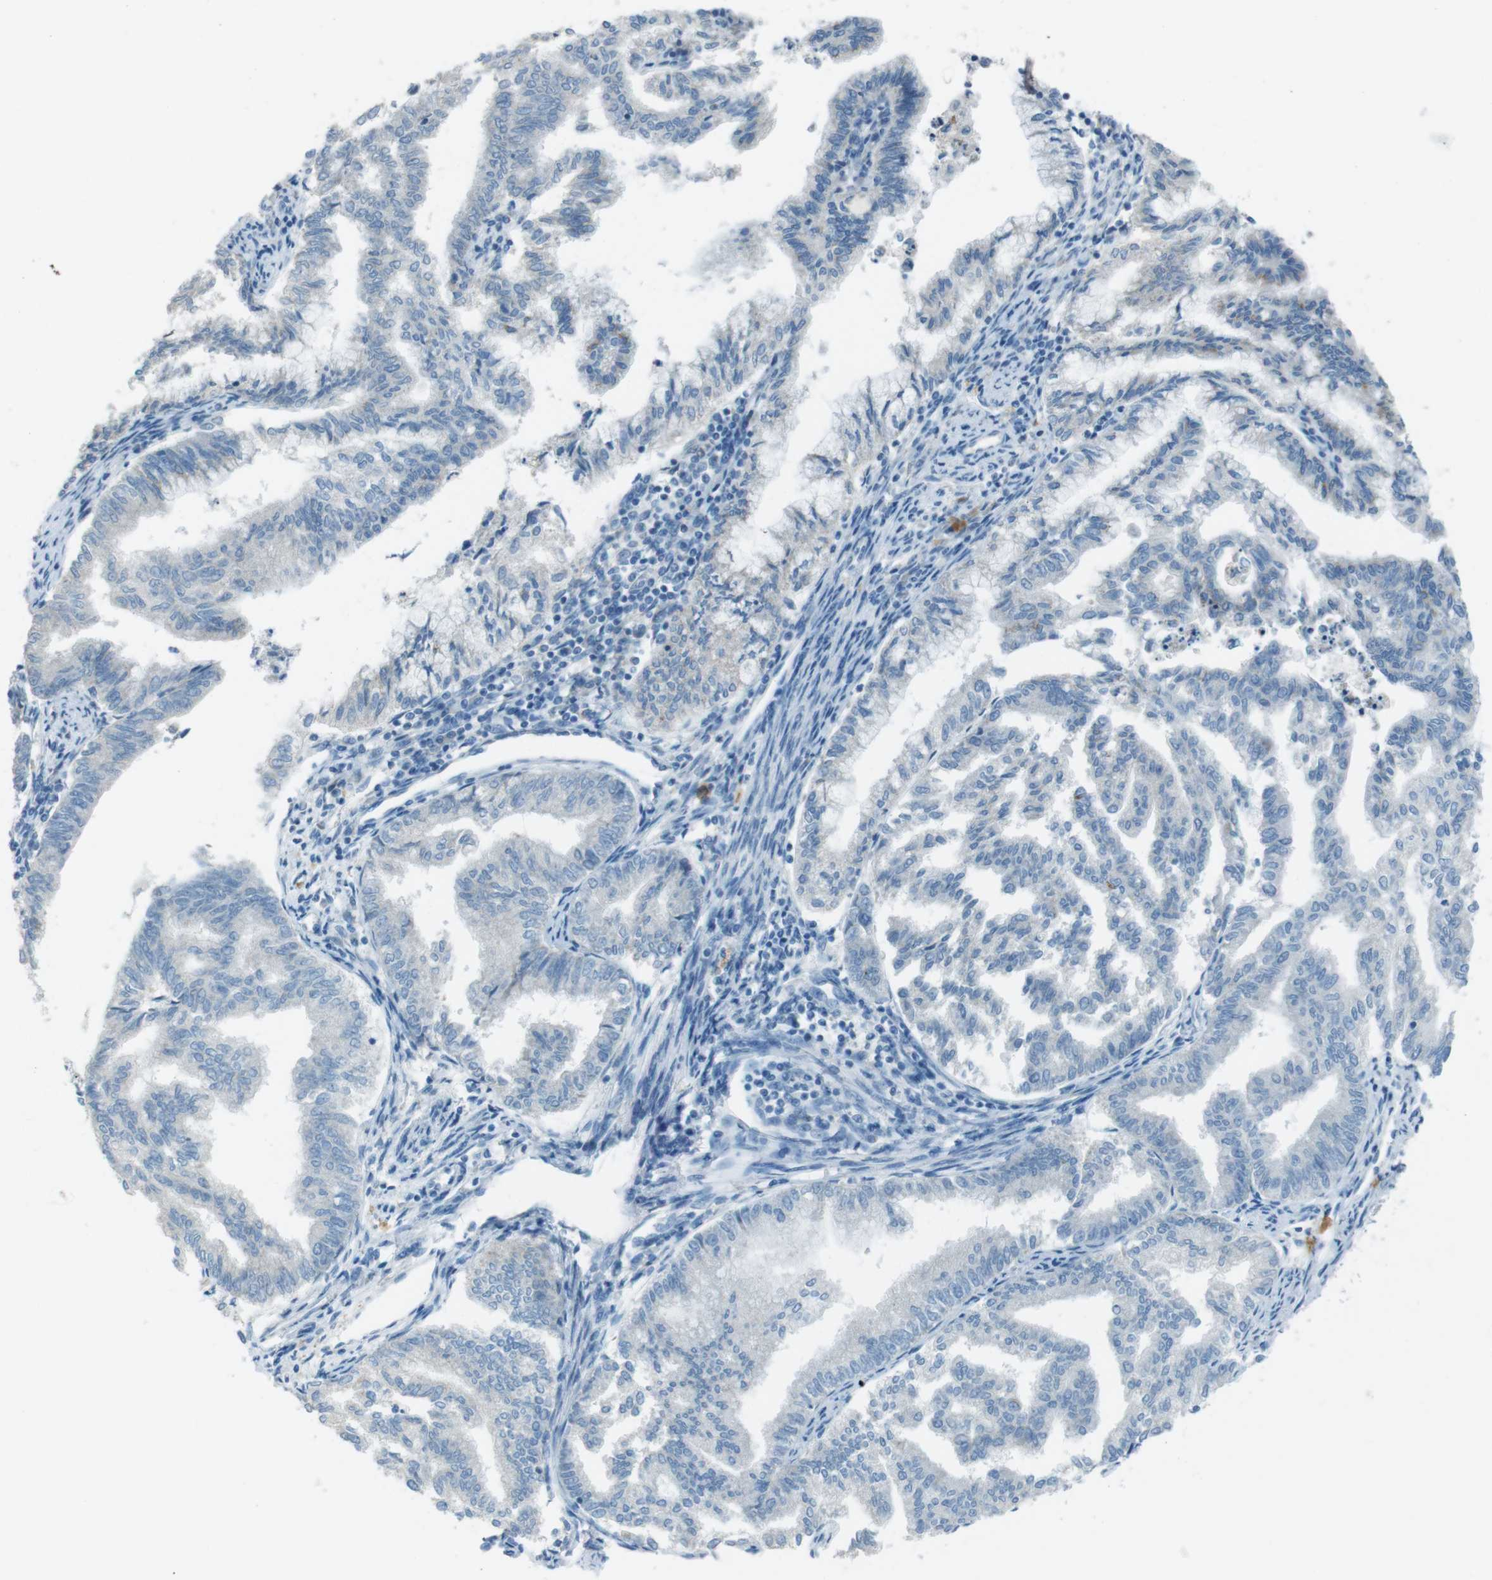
{"staining": {"intensity": "negative", "quantity": "none", "location": "none"}, "tissue": "endometrial cancer", "cell_type": "Tumor cells", "image_type": "cancer", "snomed": [{"axis": "morphology", "description": "Adenocarcinoma, NOS"}, {"axis": "topography", "description": "Endometrium"}], "caption": "DAB immunohistochemical staining of human endometrial cancer (adenocarcinoma) displays no significant staining in tumor cells.", "gene": "TXNDC15", "patient": {"sex": "female", "age": 79}}